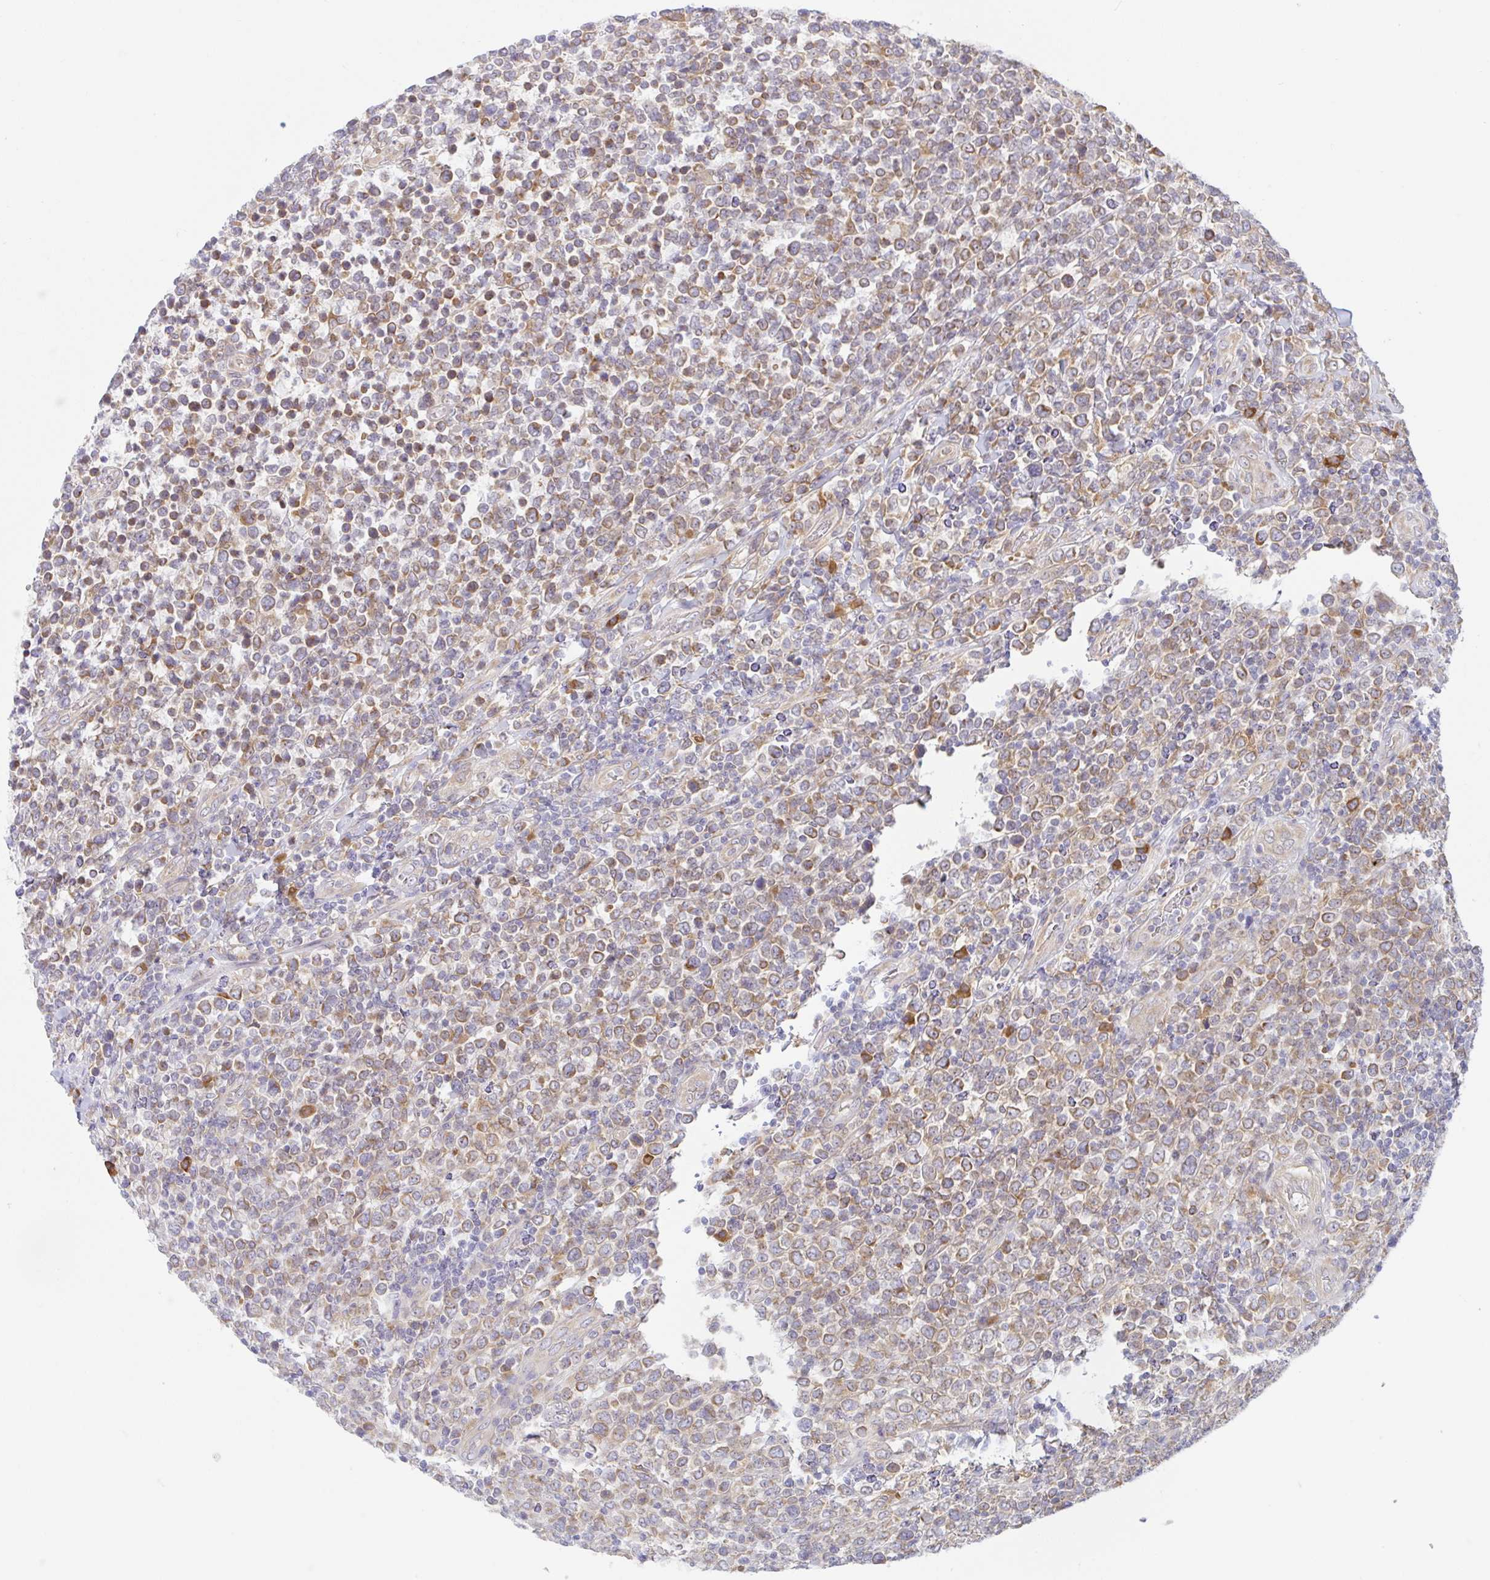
{"staining": {"intensity": "moderate", "quantity": ">75%", "location": "cytoplasmic/membranous"}, "tissue": "lymphoma", "cell_type": "Tumor cells", "image_type": "cancer", "snomed": [{"axis": "morphology", "description": "Malignant lymphoma, non-Hodgkin's type, High grade"}, {"axis": "topography", "description": "Soft tissue"}], "caption": "The image displays immunohistochemical staining of lymphoma. There is moderate cytoplasmic/membranous positivity is appreciated in about >75% of tumor cells.", "gene": "DERL2", "patient": {"sex": "female", "age": 56}}